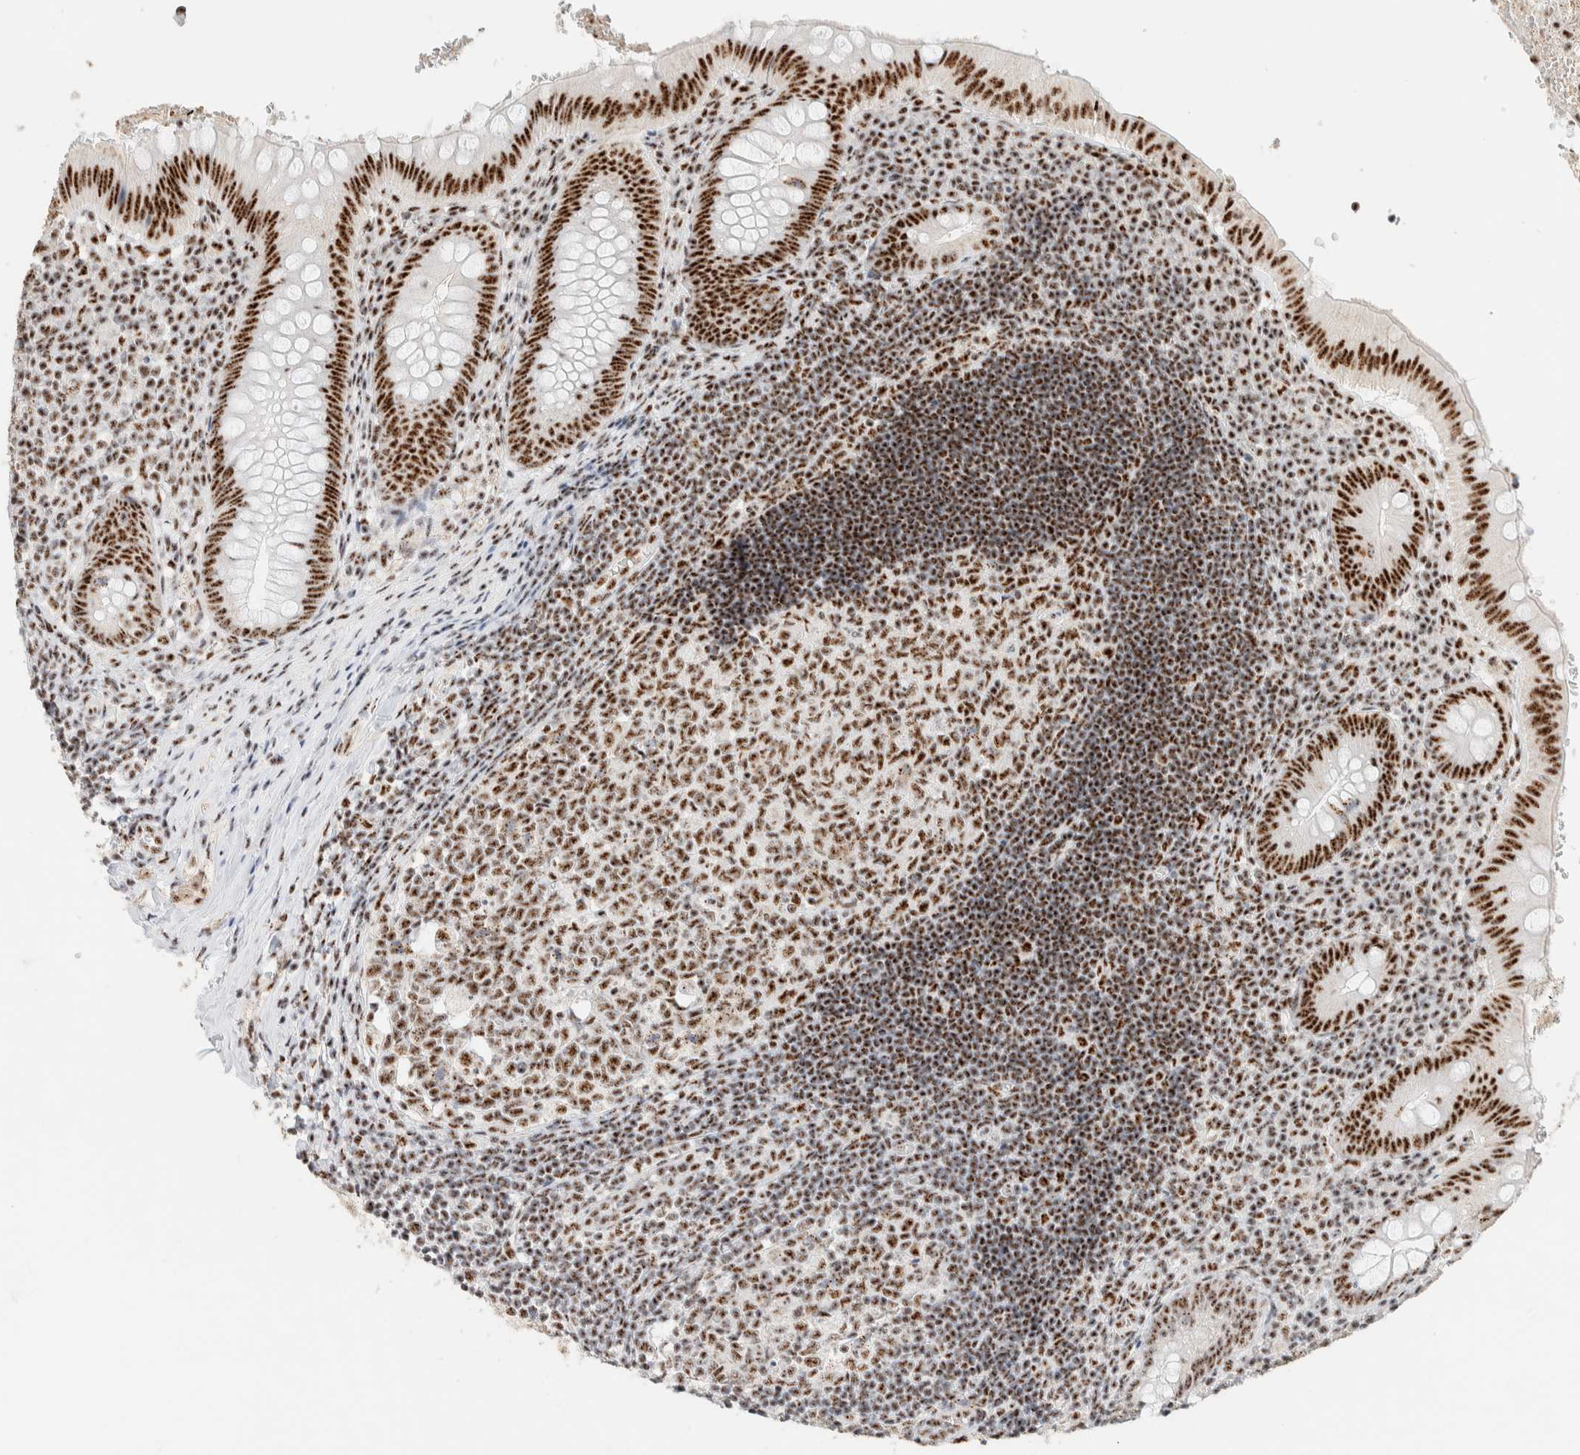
{"staining": {"intensity": "strong", "quantity": ">75%", "location": "nuclear"}, "tissue": "appendix", "cell_type": "Glandular cells", "image_type": "normal", "snomed": [{"axis": "morphology", "description": "Normal tissue, NOS"}, {"axis": "topography", "description": "Appendix"}], "caption": "This image exhibits IHC staining of benign appendix, with high strong nuclear positivity in approximately >75% of glandular cells.", "gene": "SON", "patient": {"sex": "male", "age": 8}}